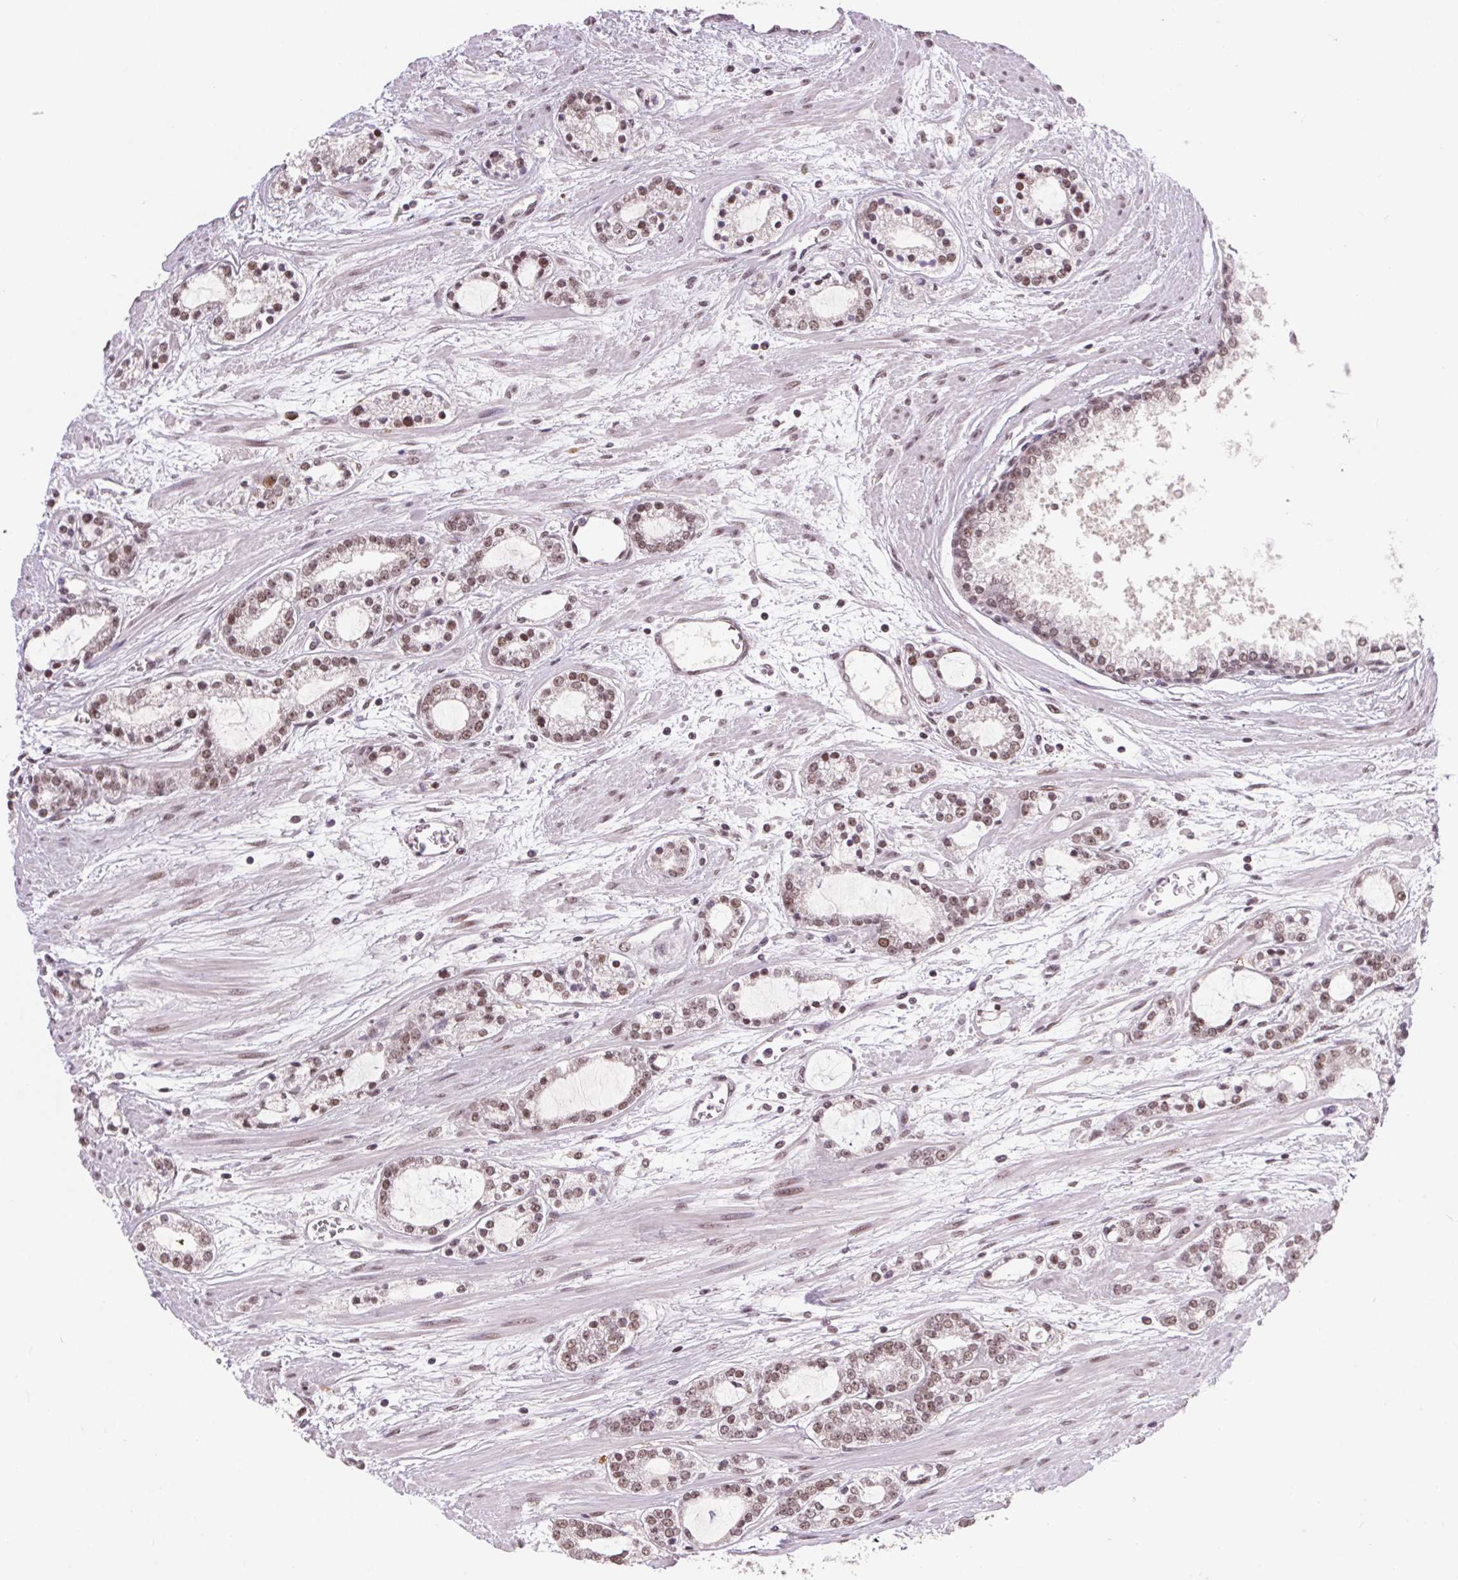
{"staining": {"intensity": "moderate", "quantity": ">75%", "location": "nuclear"}, "tissue": "prostate cancer", "cell_type": "Tumor cells", "image_type": "cancer", "snomed": [{"axis": "morphology", "description": "Adenocarcinoma, Medium grade"}, {"axis": "topography", "description": "Prostate"}], "caption": "Protein expression analysis of prostate cancer displays moderate nuclear expression in approximately >75% of tumor cells.", "gene": "CD2BP2", "patient": {"sex": "male", "age": 57}}